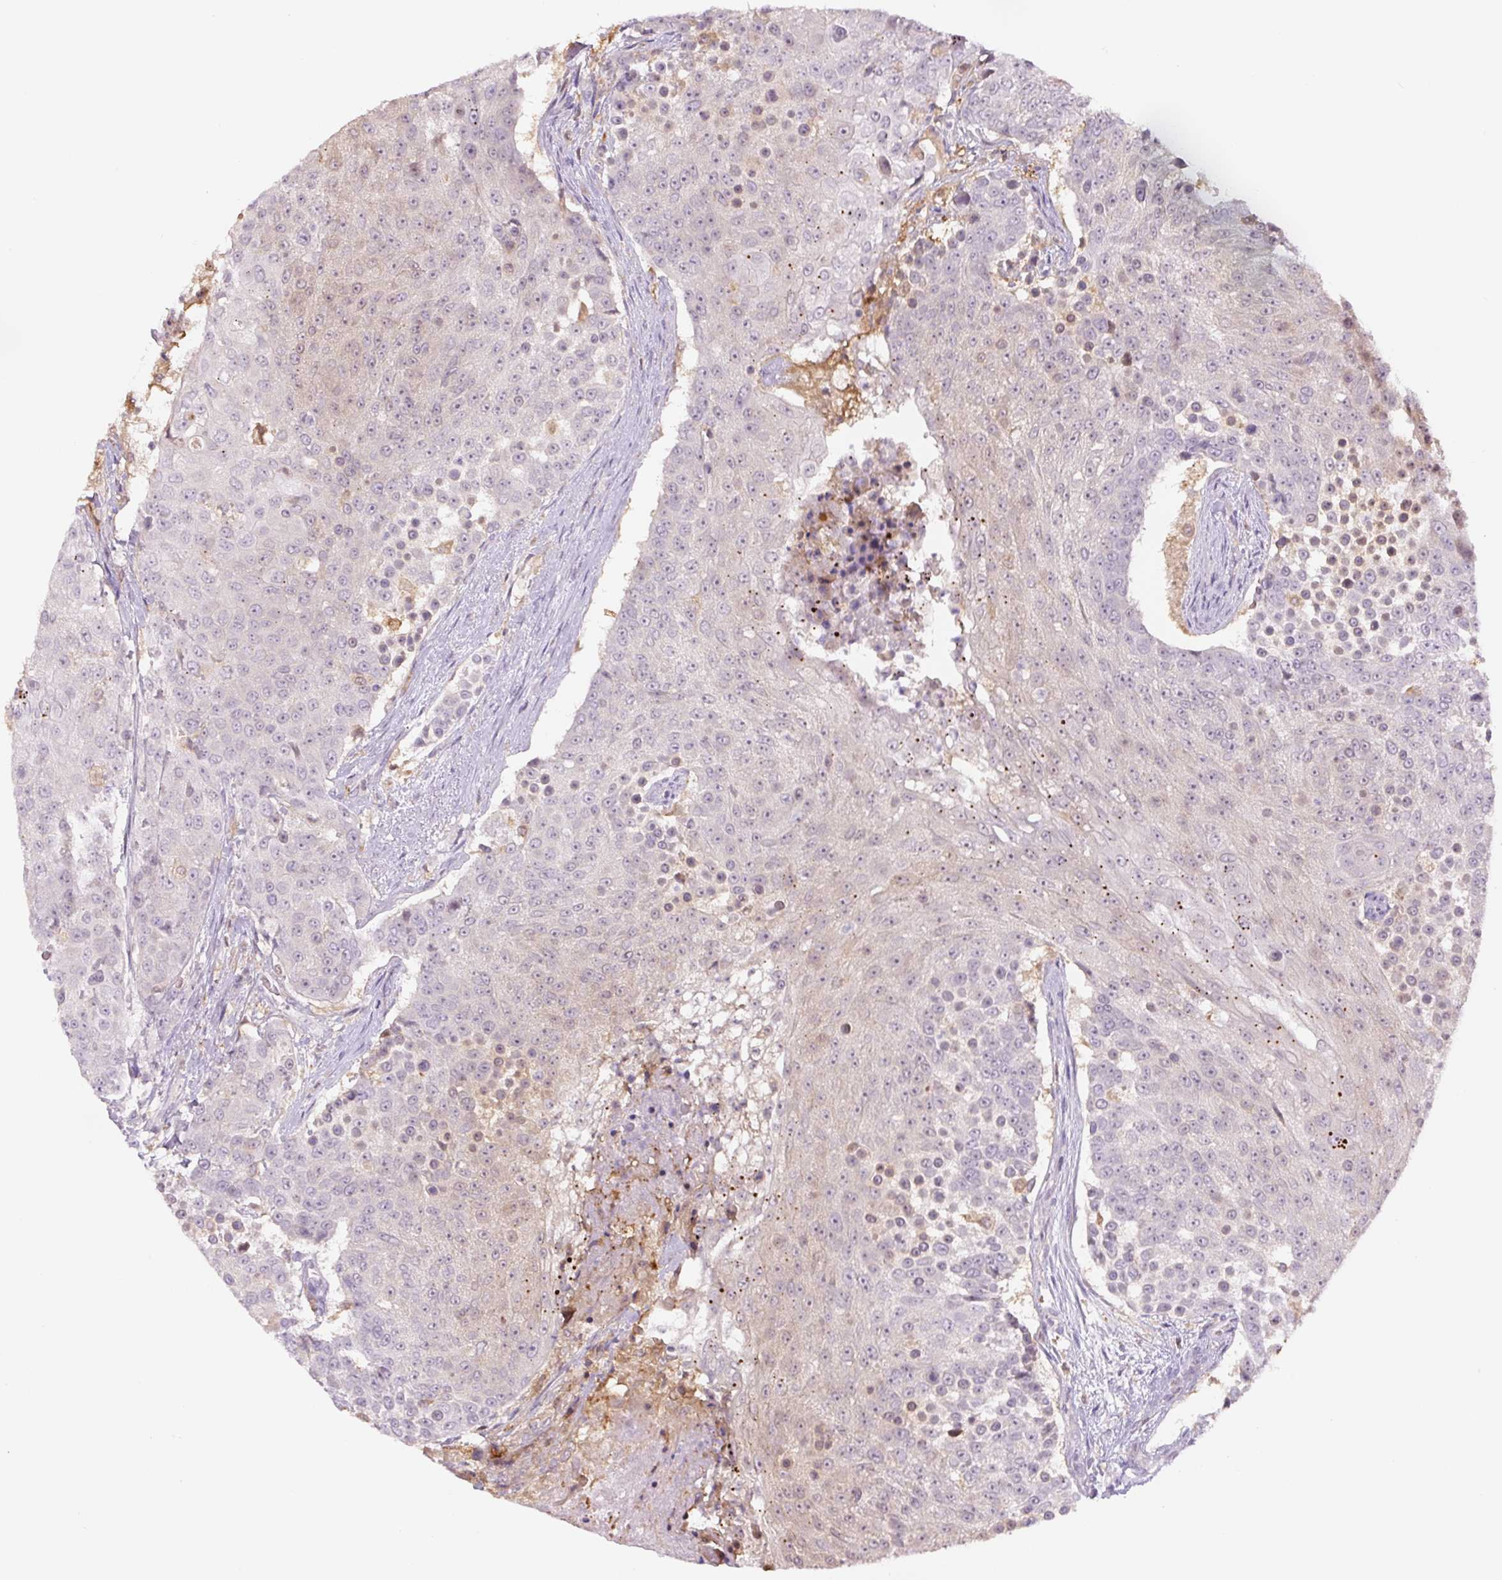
{"staining": {"intensity": "negative", "quantity": "none", "location": "none"}, "tissue": "urothelial cancer", "cell_type": "Tumor cells", "image_type": "cancer", "snomed": [{"axis": "morphology", "description": "Urothelial carcinoma, High grade"}, {"axis": "topography", "description": "Urinary bladder"}], "caption": "DAB immunohistochemical staining of human urothelial carcinoma (high-grade) reveals no significant positivity in tumor cells. (DAB immunohistochemistry (IHC) visualized using brightfield microscopy, high magnification).", "gene": "SPSB2", "patient": {"sex": "female", "age": 63}}